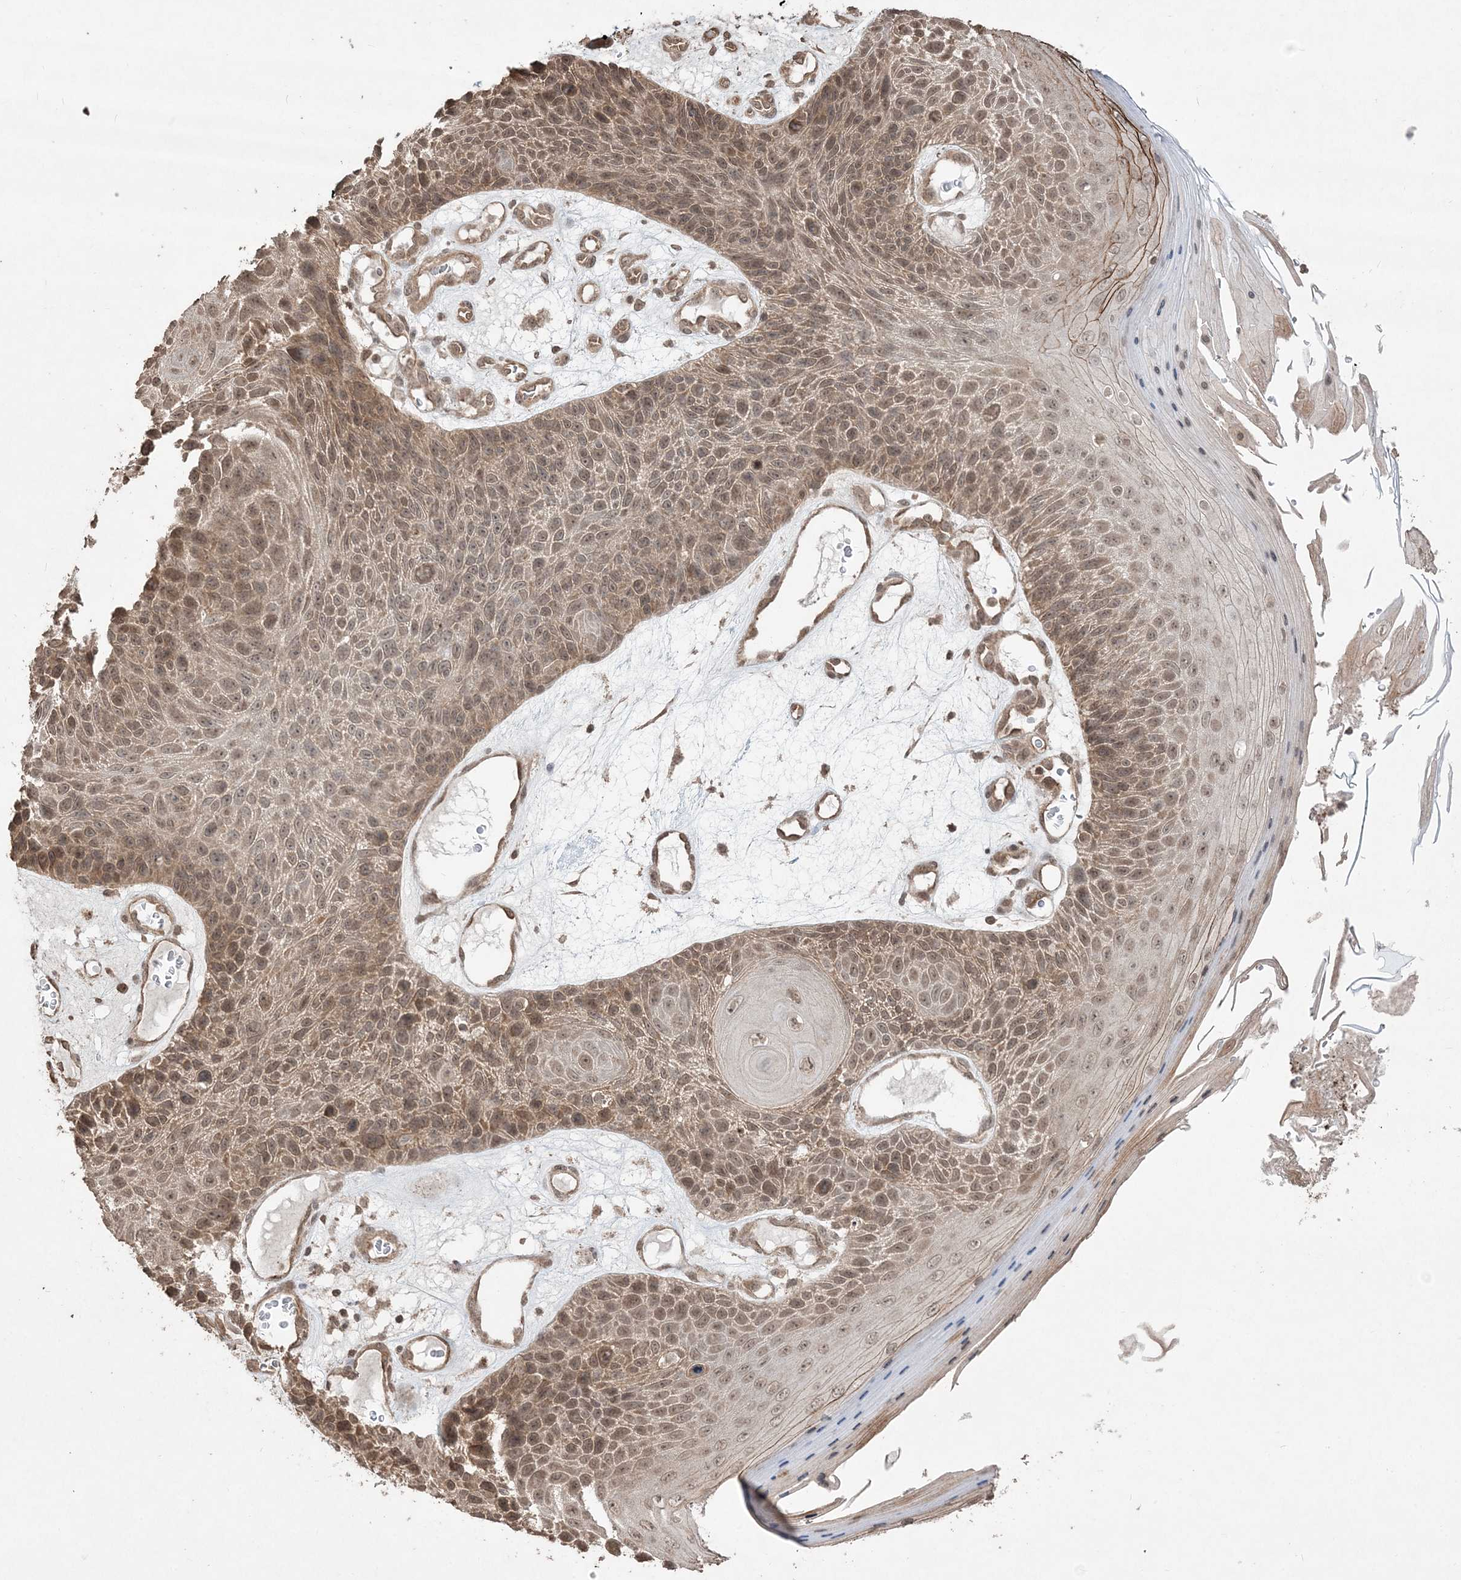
{"staining": {"intensity": "moderate", "quantity": ">75%", "location": "cytoplasmic/membranous,nuclear"}, "tissue": "skin cancer", "cell_type": "Tumor cells", "image_type": "cancer", "snomed": [{"axis": "morphology", "description": "Squamous cell carcinoma, NOS"}, {"axis": "topography", "description": "Skin"}], "caption": "Moderate cytoplasmic/membranous and nuclear expression for a protein is appreciated in approximately >75% of tumor cells of skin cancer using immunohistochemistry.", "gene": "EHHADH", "patient": {"sex": "female", "age": 88}}